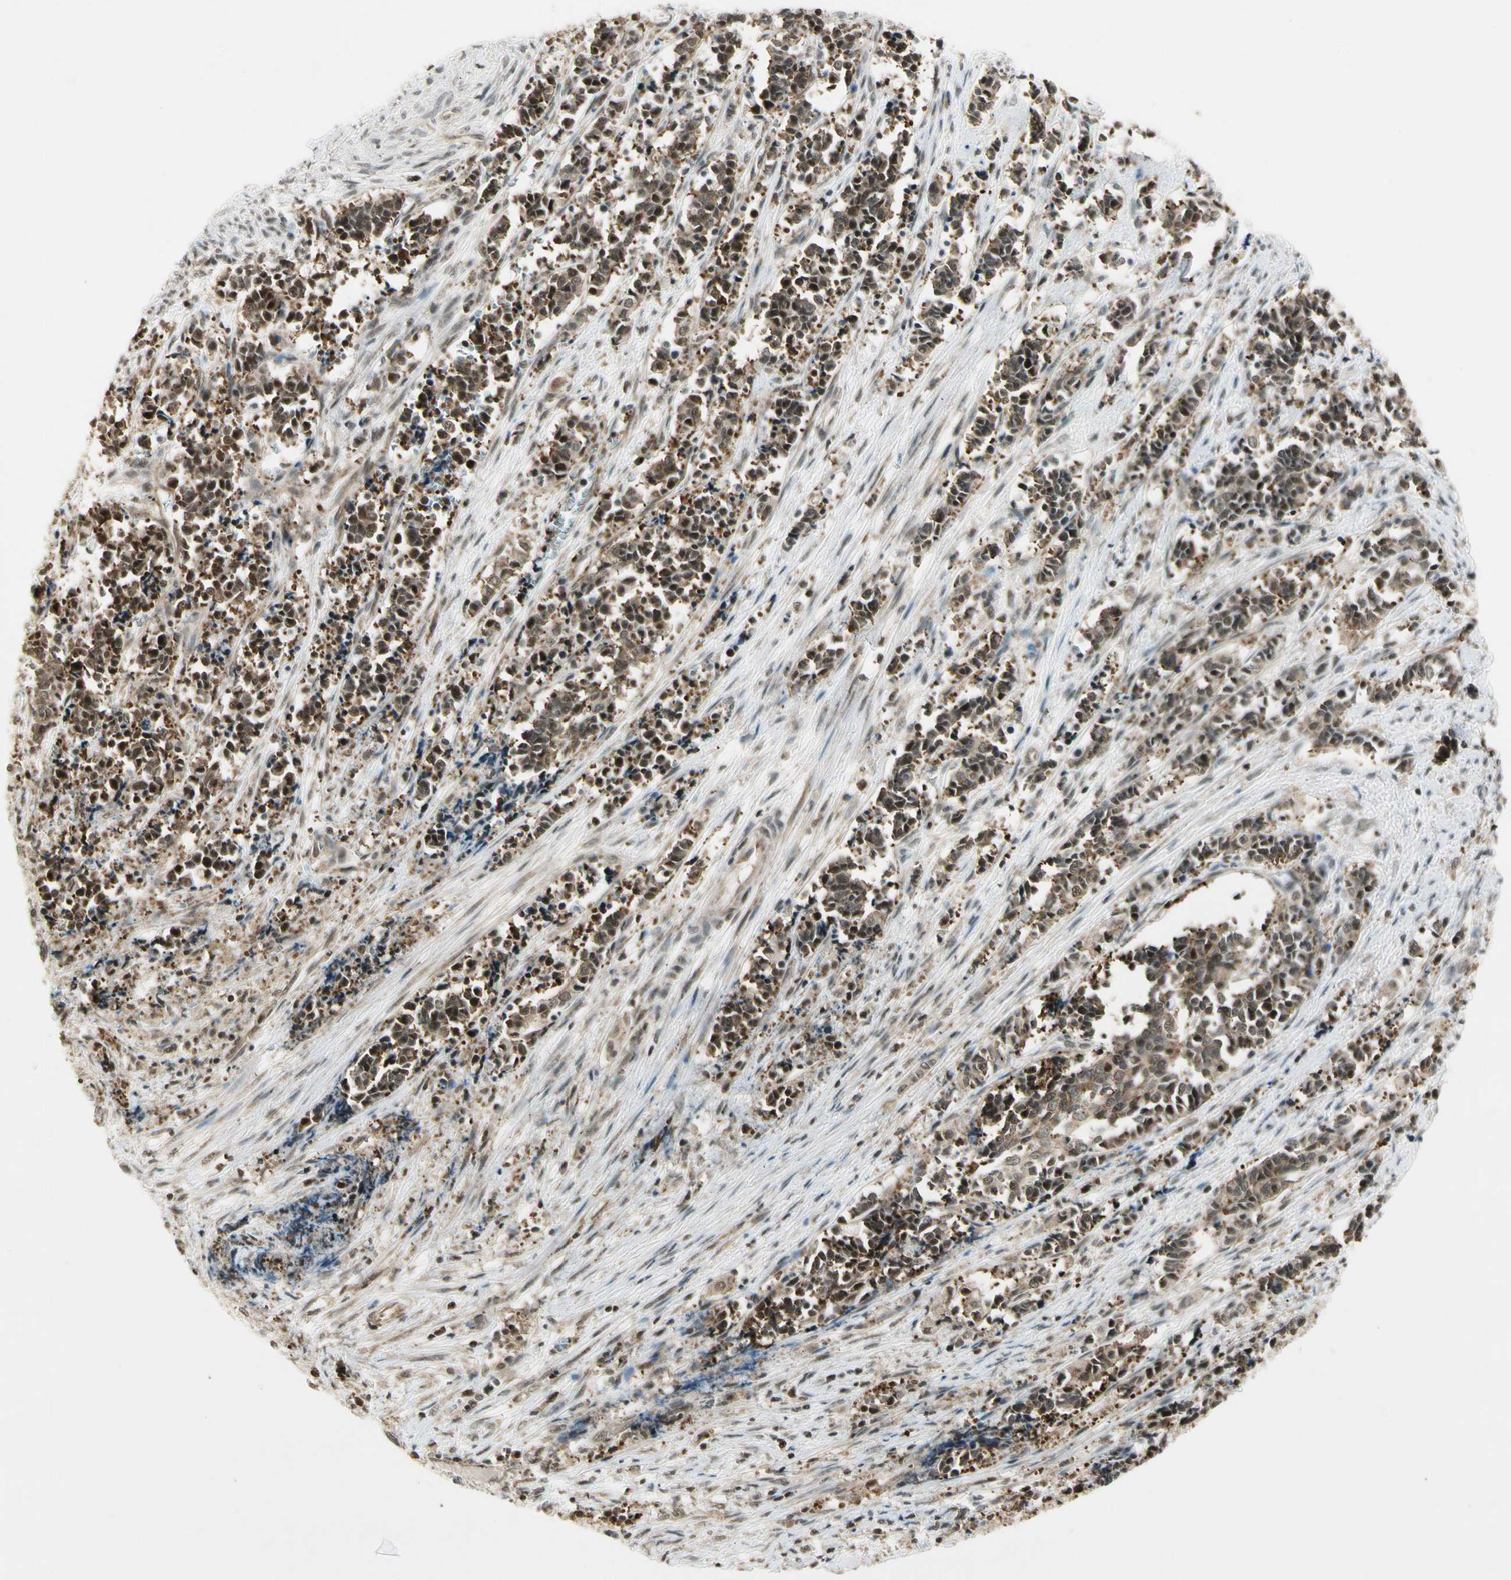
{"staining": {"intensity": "moderate", "quantity": "<25%", "location": "cytoplasmic/membranous,nuclear"}, "tissue": "cervical cancer", "cell_type": "Tumor cells", "image_type": "cancer", "snomed": [{"axis": "morphology", "description": "Squamous cell carcinoma, NOS"}, {"axis": "topography", "description": "Cervix"}], "caption": "There is low levels of moderate cytoplasmic/membranous and nuclear staining in tumor cells of squamous cell carcinoma (cervical), as demonstrated by immunohistochemical staining (brown color).", "gene": "SMN2", "patient": {"sex": "female", "age": 35}}